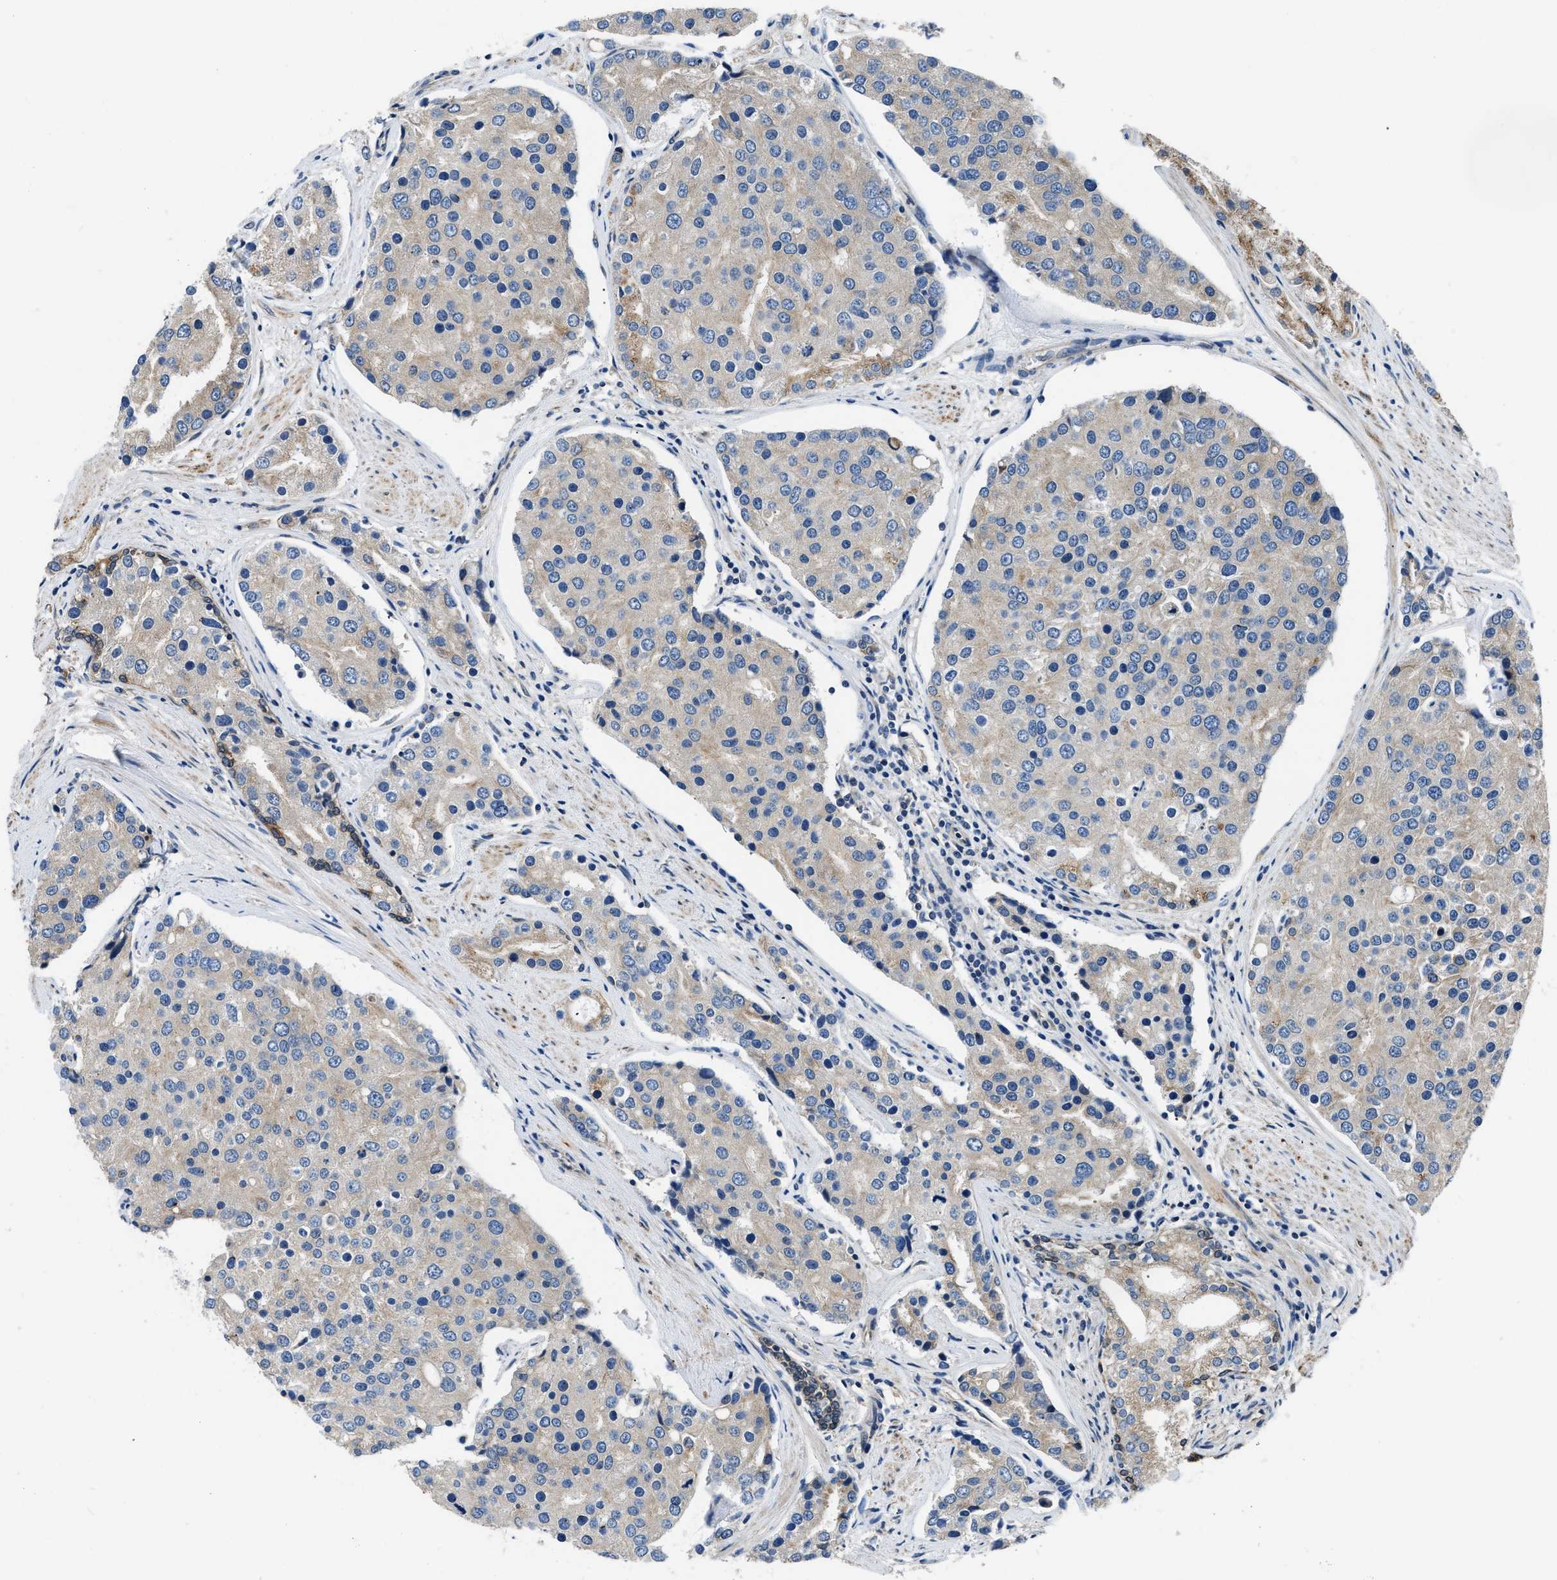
{"staining": {"intensity": "negative", "quantity": "none", "location": "none"}, "tissue": "prostate cancer", "cell_type": "Tumor cells", "image_type": "cancer", "snomed": [{"axis": "morphology", "description": "Adenocarcinoma, High grade"}, {"axis": "topography", "description": "Prostate"}], "caption": "This is an immunohistochemistry (IHC) histopathology image of prostate cancer. There is no staining in tumor cells.", "gene": "ARL6IP5", "patient": {"sex": "male", "age": 50}}